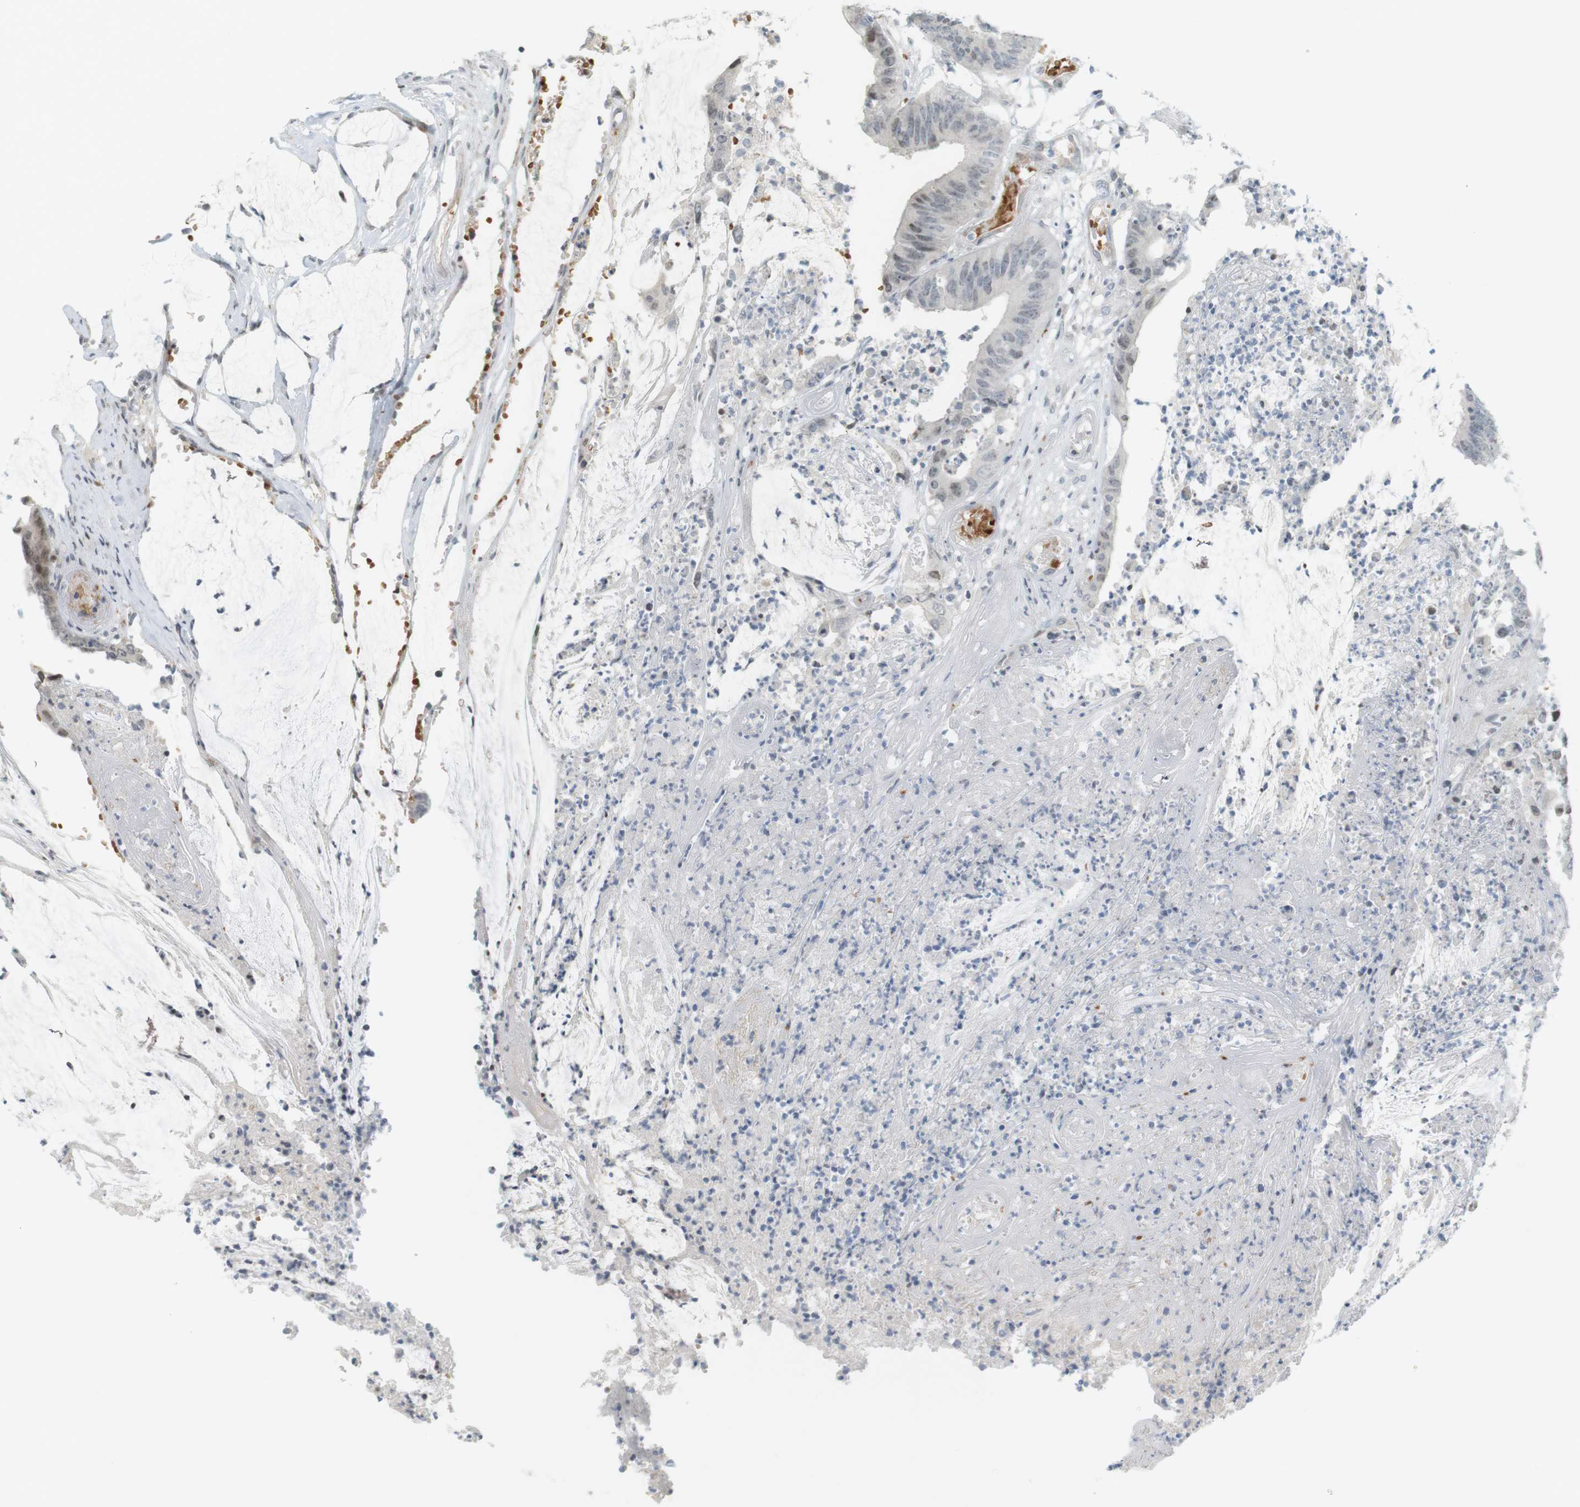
{"staining": {"intensity": "weak", "quantity": "<25%", "location": "nuclear"}, "tissue": "colorectal cancer", "cell_type": "Tumor cells", "image_type": "cancer", "snomed": [{"axis": "morphology", "description": "Adenocarcinoma, NOS"}, {"axis": "topography", "description": "Rectum"}], "caption": "DAB immunohistochemical staining of colorectal adenocarcinoma displays no significant expression in tumor cells. The staining is performed using DAB brown chromogen with nuclei counter-stained in using hematoxylin.", "gene": "DMC1", "patient": {"sex": "female", "age": 66}}